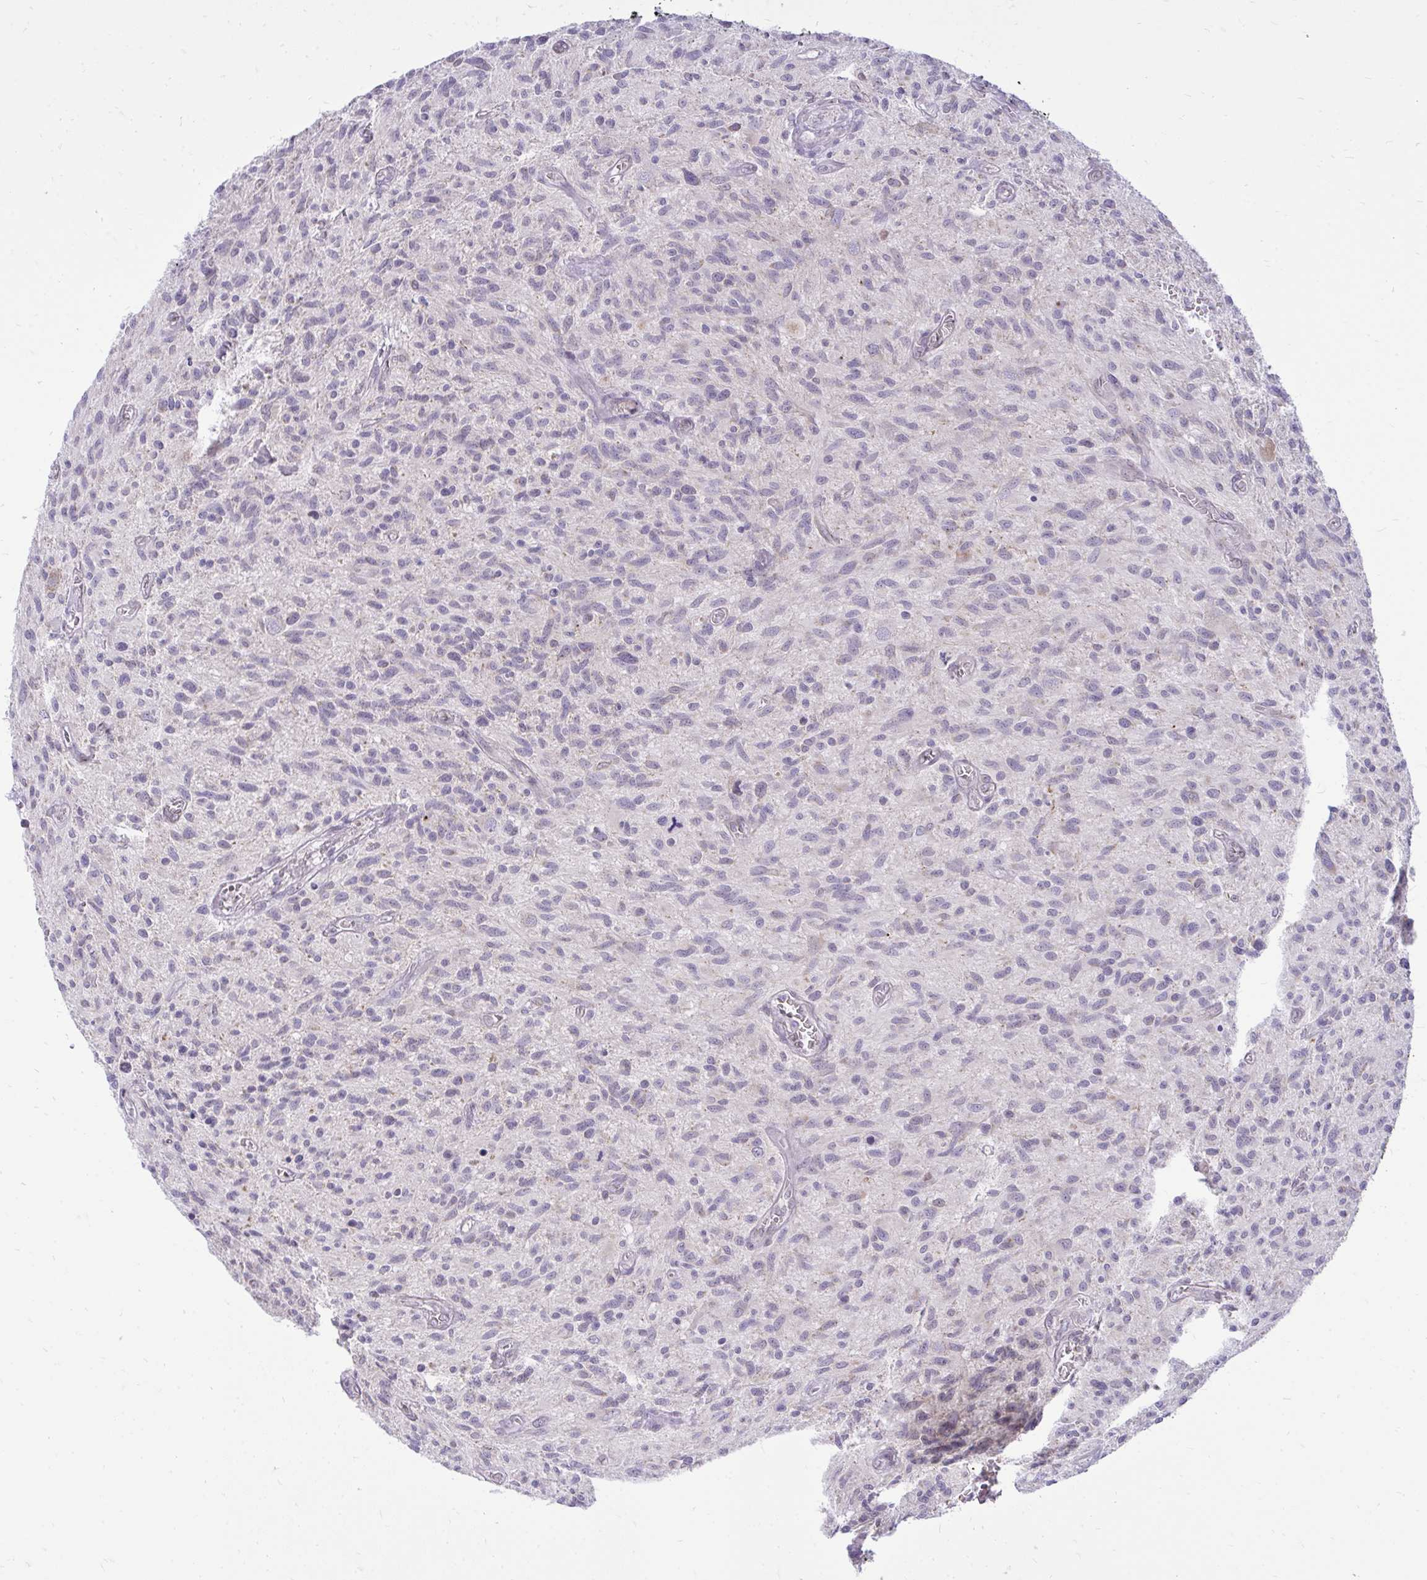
{"staining": {"intensity": "negative", "quantity": "none", "location": "none"}, "tissue": "glioma", "cell_type": "Tumor cells", "image_type": "cancer", "snomed": [{"axis": "morphology", "description": "Glioma, malignant, High grade"}, {"axis": "topography", "description": "Brain"}], "caption": "Glioma was stained to show a protein in brown. There is no significant positivity in tumor cells.", "gene": "RPS6KA2", "patient": {"sex": "male", "age": 75}}